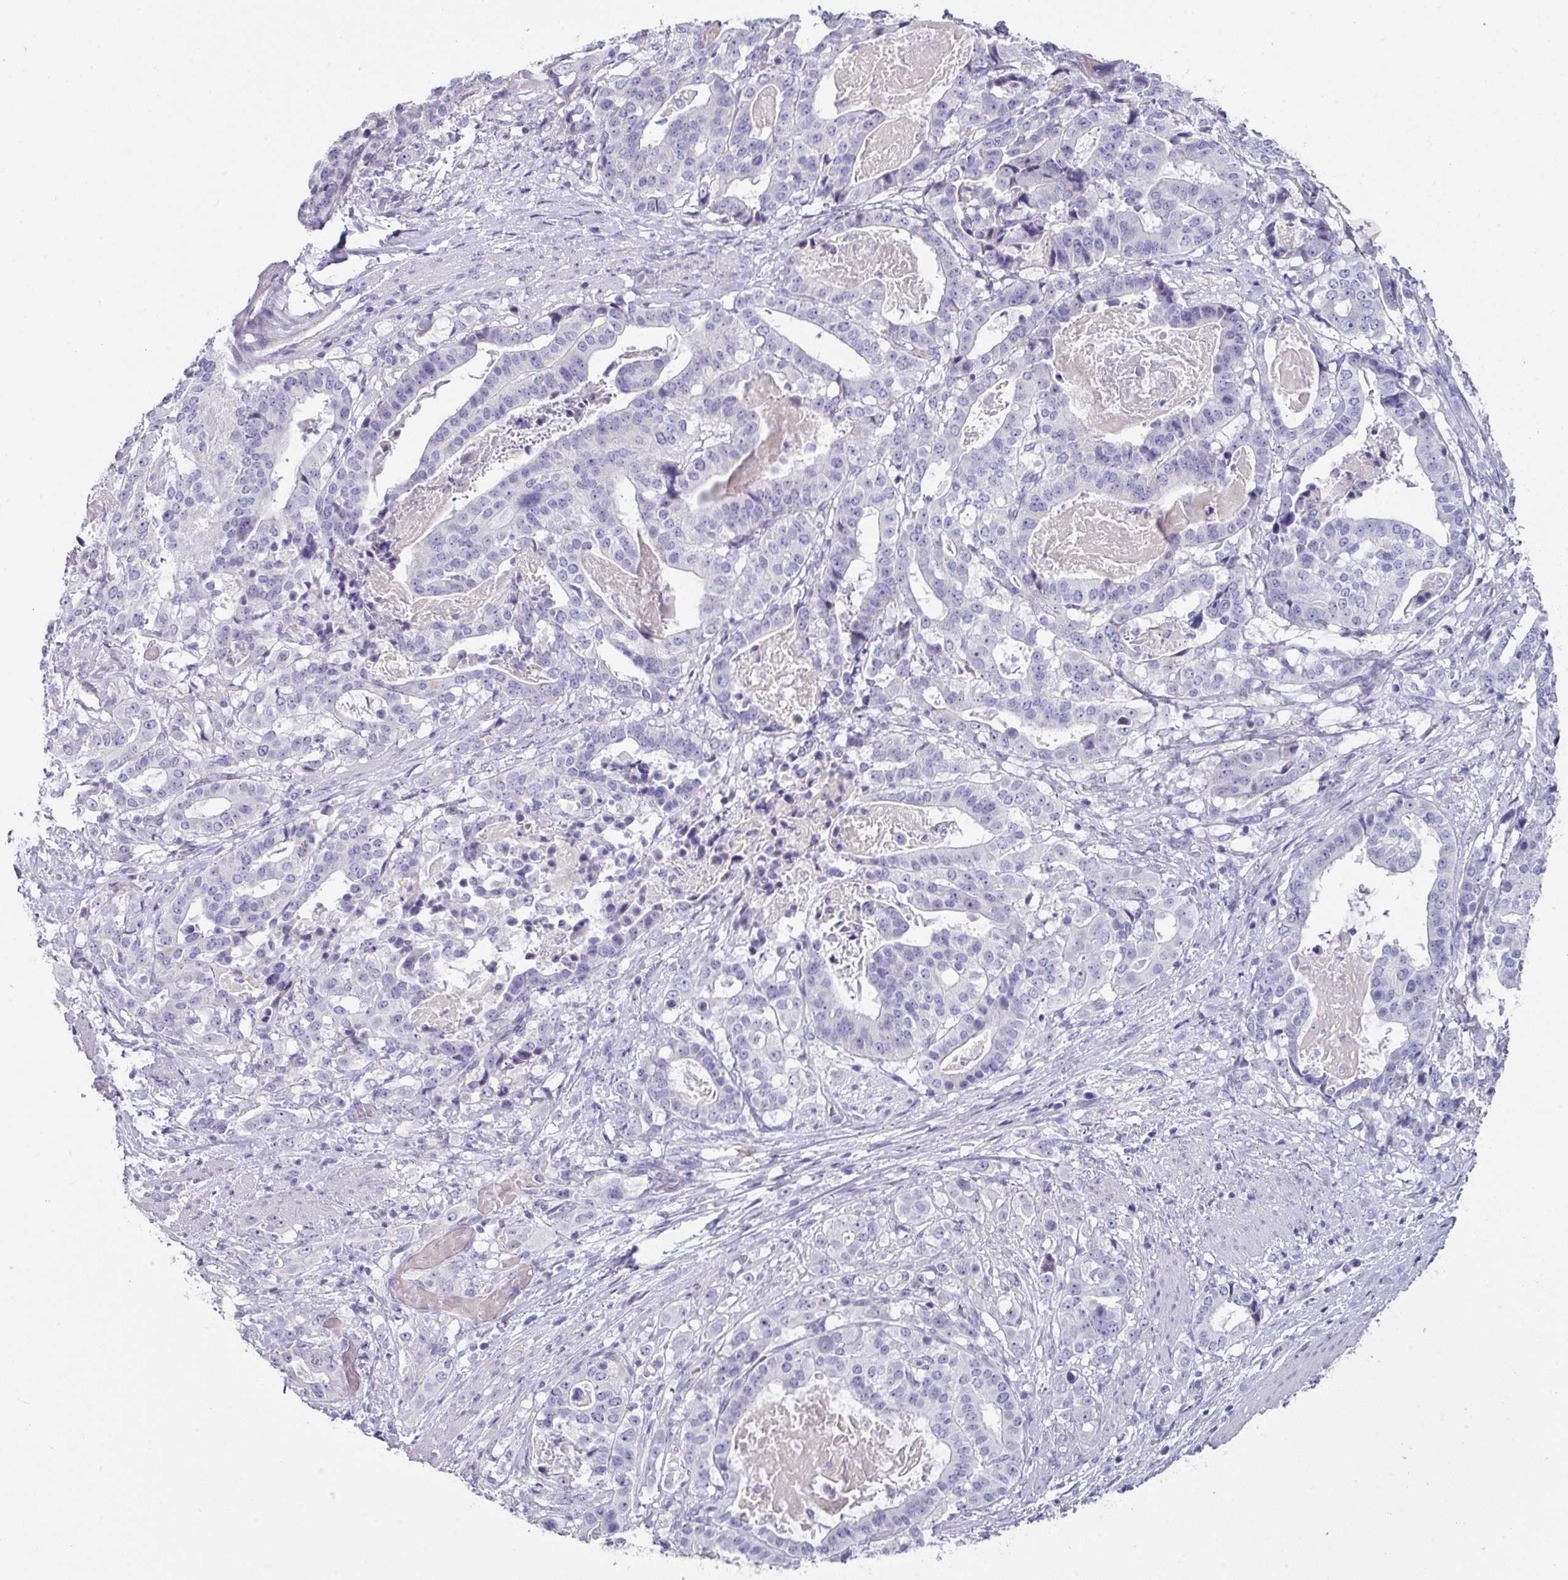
{"staining": {"intensity": "negative", "quantity": "none", "location": "none"}, "tissue": "stomach cancer", "cell_type": "Tumor cells", "image_type": "cancer", "snomed": [{"axis": "morphology", "description": "Adenocarcinoma, NOS"}, {"axis": "topography", "description": "Stomach"}], "caption": "The histopathology image exhibits no staining of tumor cells in stomach adenocarcinoma. The staining was performed using DAB to visualize the protein expression in brown, while the nuclei were stained in blue with hematoxylin (Magnification: 20x).", "gene": "DEFB115", "patient": {"sex": "male", "age": 48}}